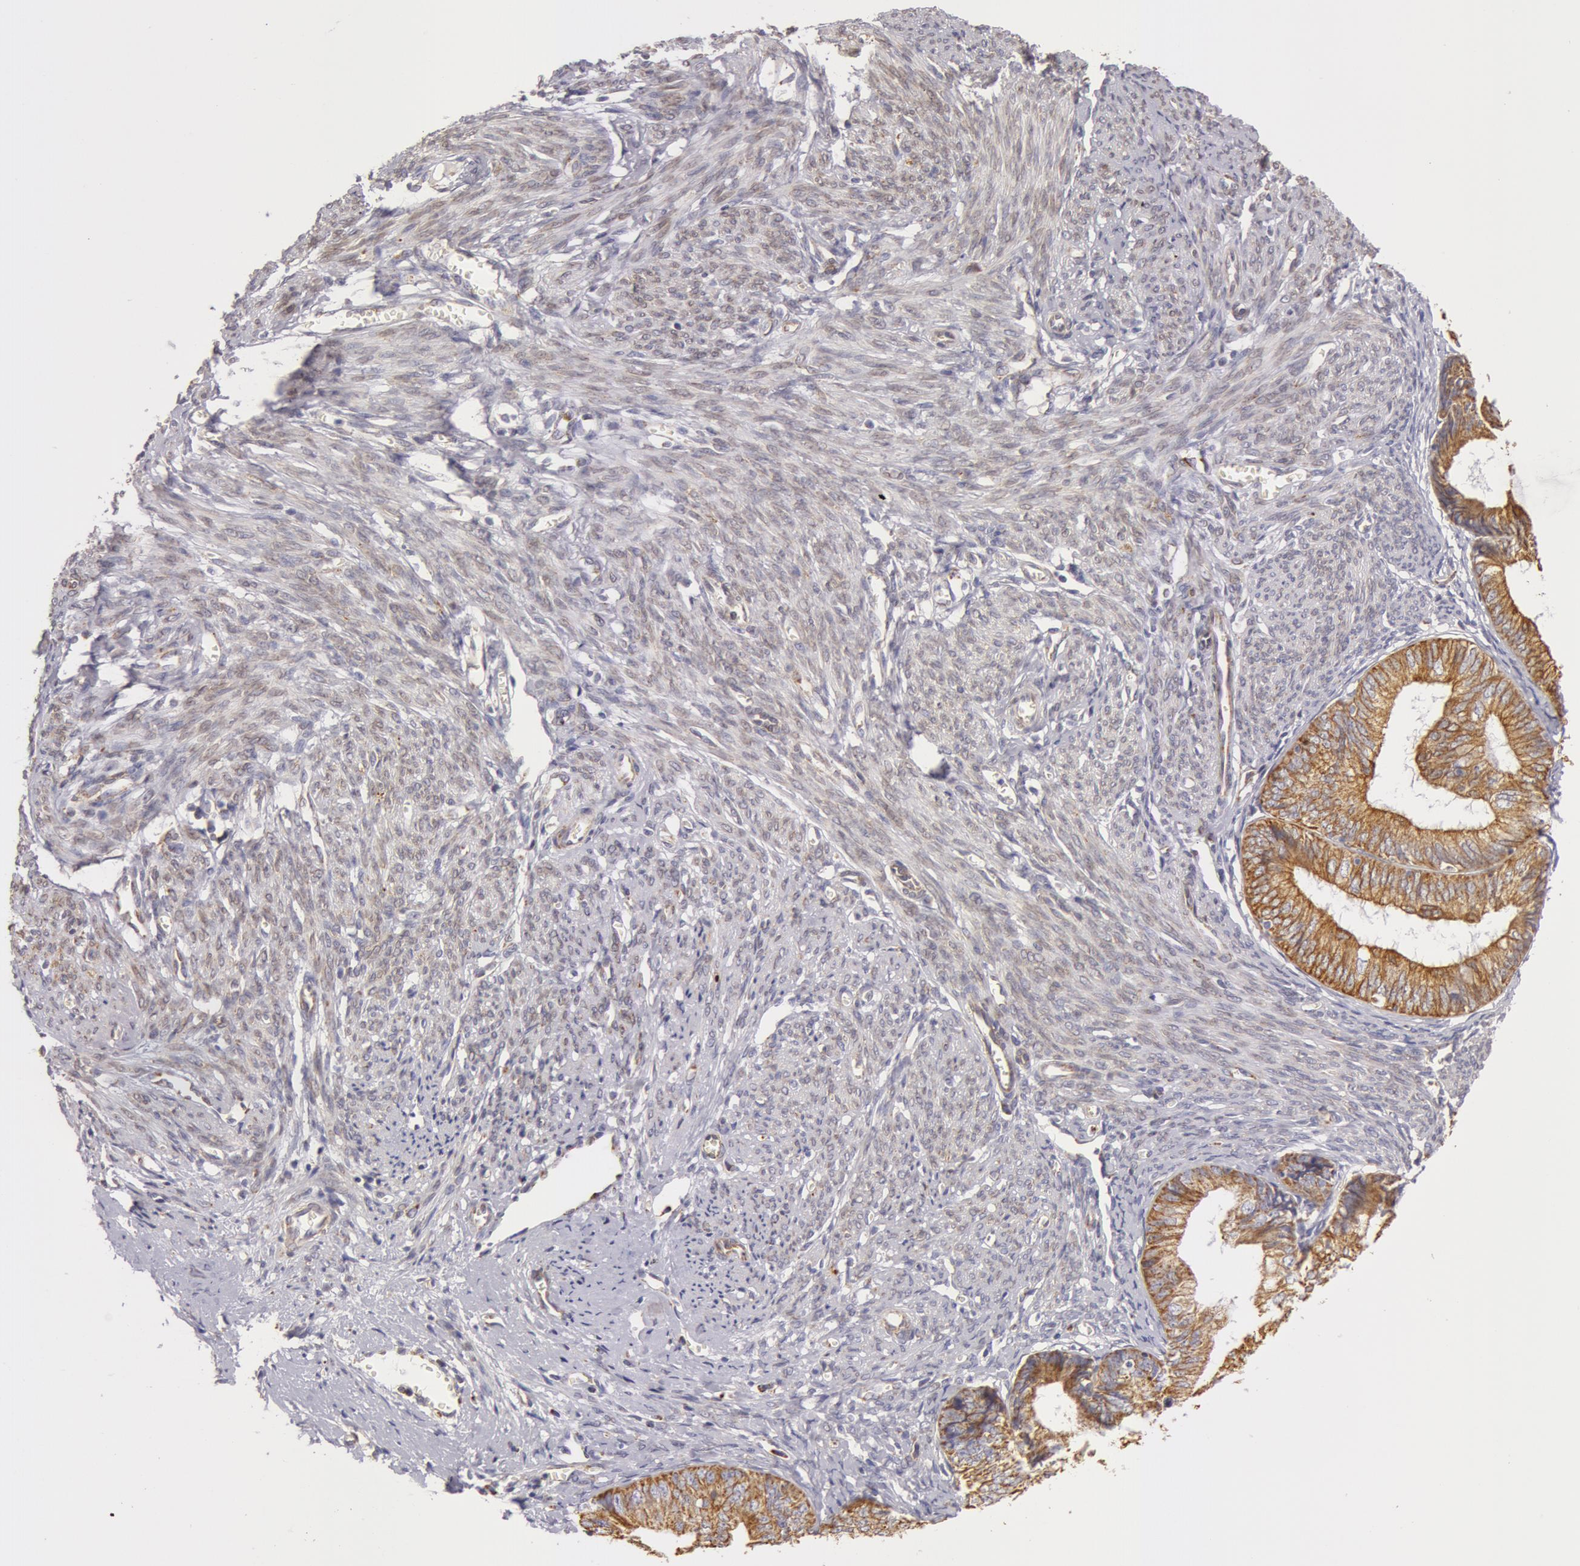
{"staining": {"intensity": "moderate", "quantity": ">75%", "location": "cytoplasmic/membranous"}, "tissue": "endometrial cancer", "cell_type": "Tumor cells", "image_type": "cancer", "snomed": [{"axis": "morphology", "description": "Adenocarcinoma, NOS"}, {"axis": "topography", "description": "Endometrium"}], "caption": "This is a histology image of IHC staining of adenocarcinoma (endometrial), which shows moderate expression in the cytoplasmic/membranous of tumor cells.", "gene": "KRT18", "patient": {"sex": "female", "age": 66}}